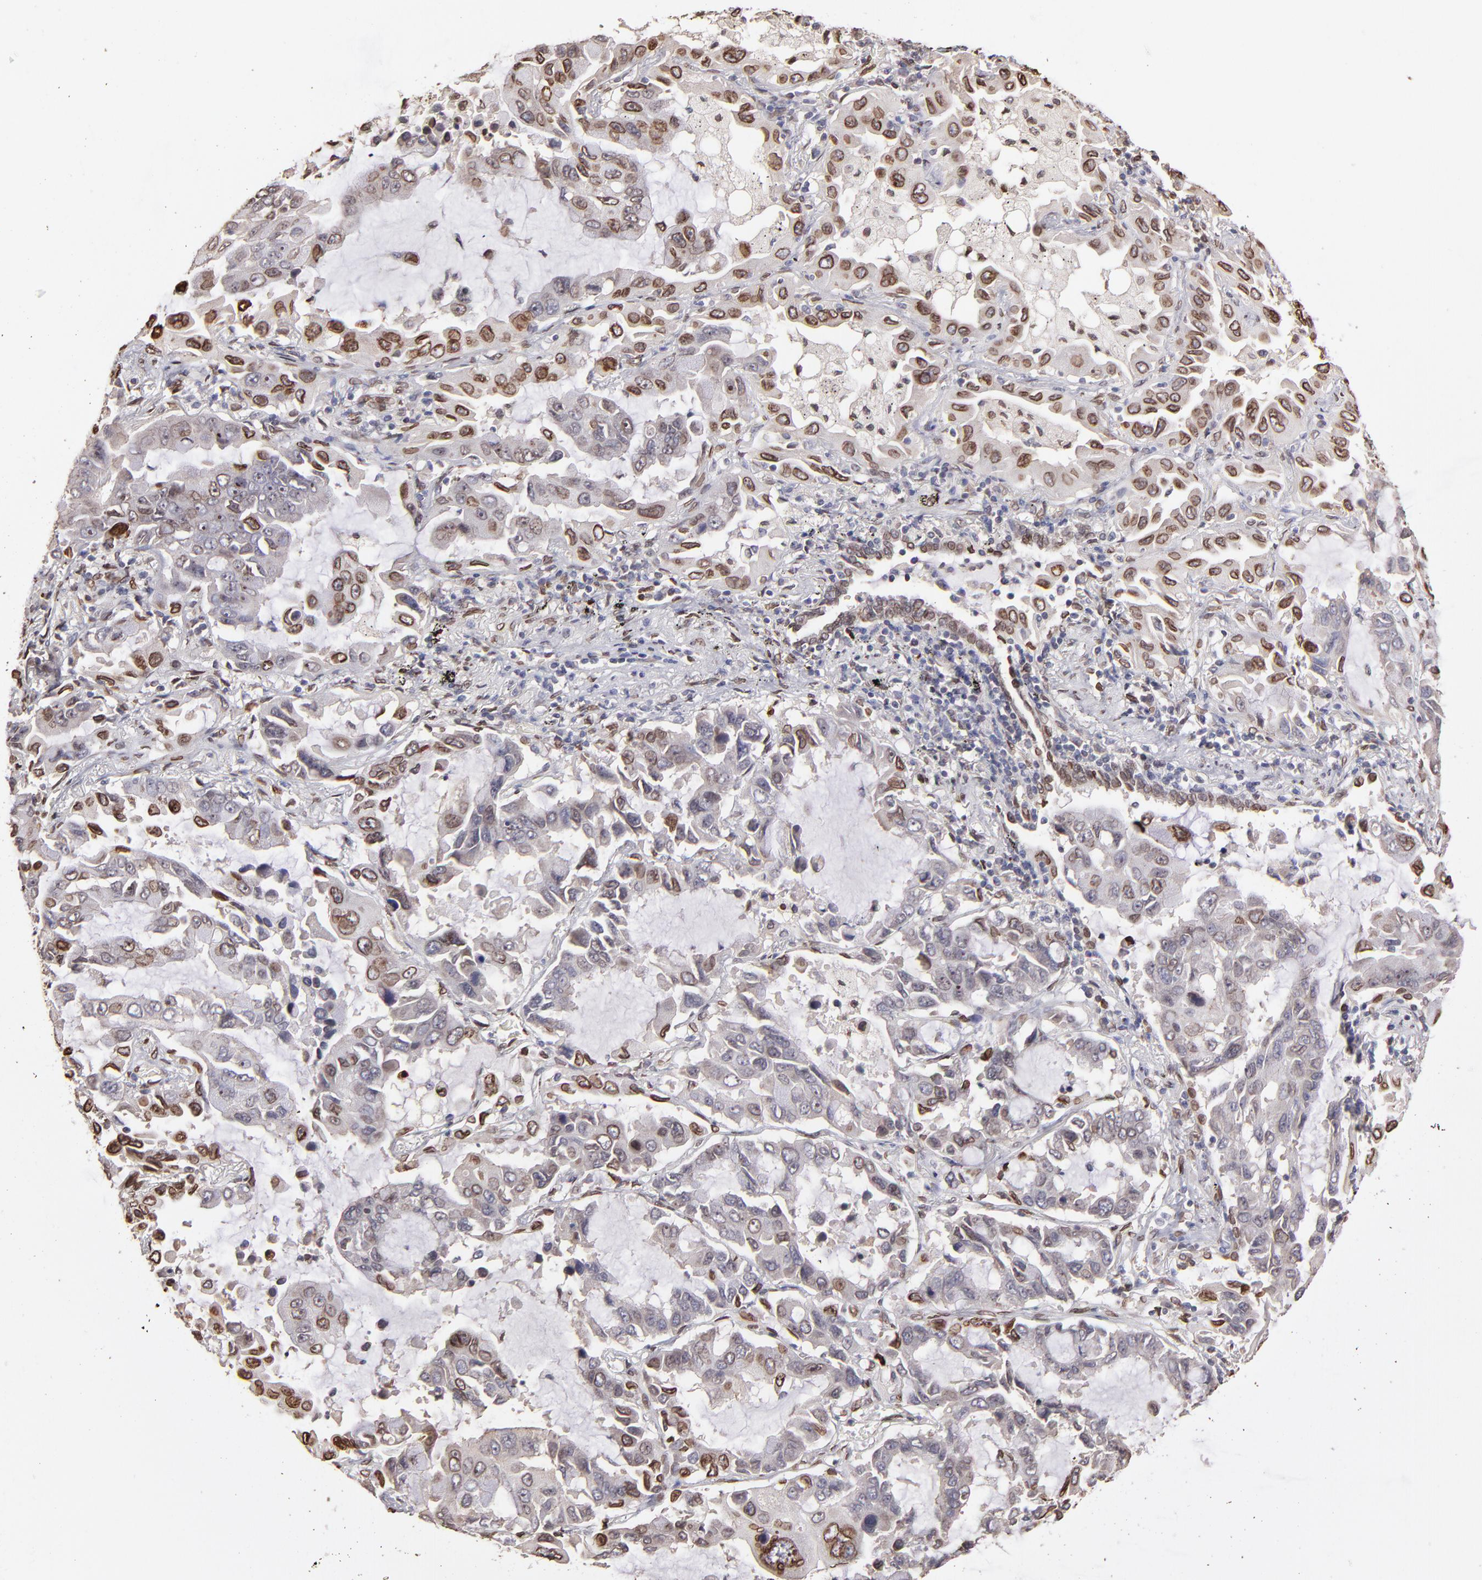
{"staining": {"intensity": "moderate", "quantity": "25%-75%", "location": "cytoplasmic/membranous,nuclear"}, "tissue": "lung cancer", "cell_type": "Tumor cells", "image_type": "cancer", "snomed": [{"axis": "morphology", "description": "Adenocarcinoma, NOS"}, {"axis": "topography", "description": "Lung"}], "caption": "IHC (DAB (3,3'-diaminobenzidine)) staining of human lung cancer exhibits moderate cytoplasmic/membranous and nuclear protein staining in about 25%-75% of tumor cells.", "gene": "PUM3", "patient": {"sex": "male", "age": 64}}